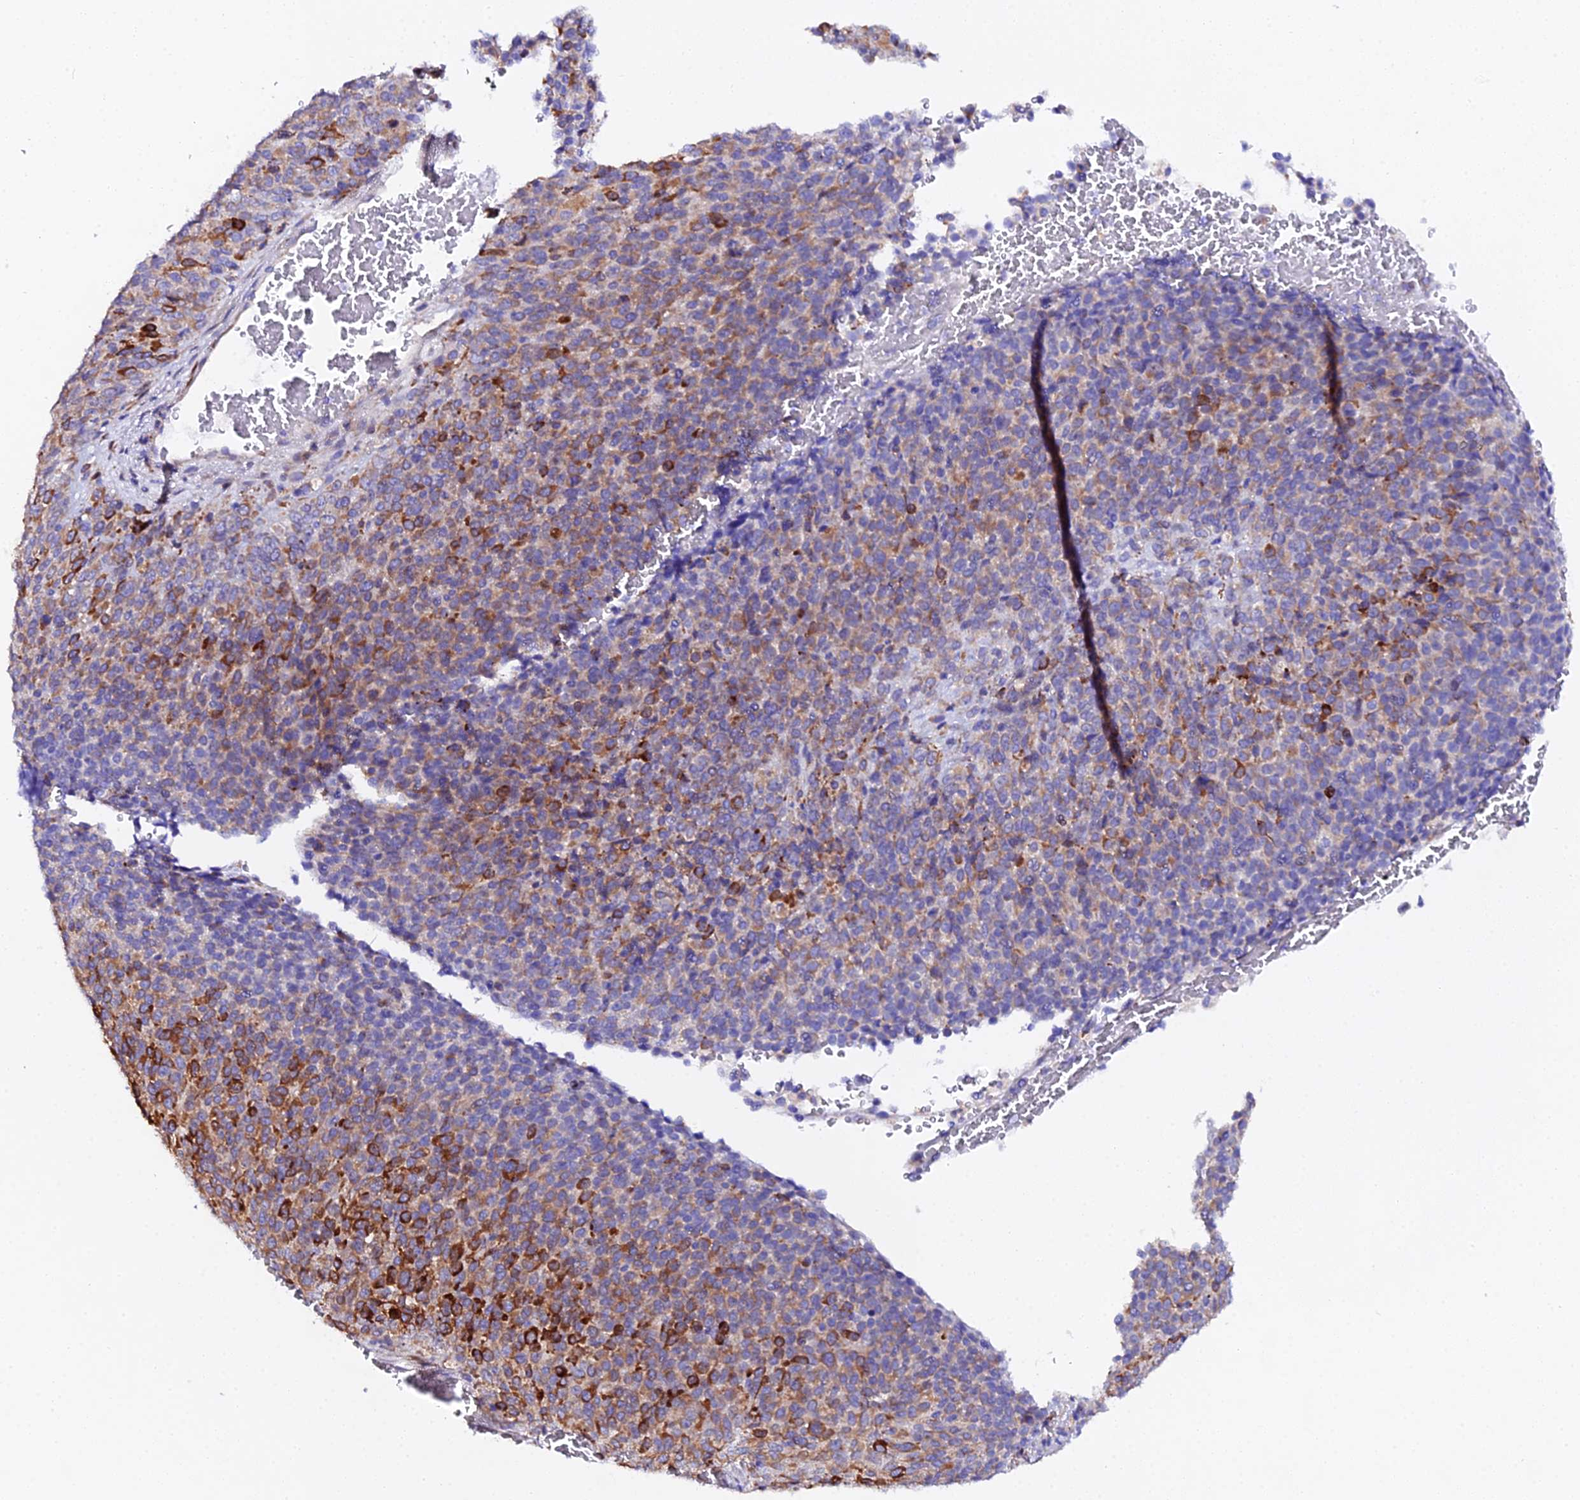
{"staining": {"intensity": "strong", "quantity": "25%-75%", "location": "cytoplasmic/membranous"}, "tissue": "melanoma", "cell_type": "Tumor cells", "image_type": "cancer", "snomed": [{"axis": "morphology", "description": "Malignant melanoma, Metastatic site"}, {"axis": "topography", "description": "Brain"}], "caption": "Melanoma stained with IHC exhibits strong cytoplasmic/membranous expression in about 25%-75% of tumor cells. (DAB (3,3'-diaminobenzidine) IHC, brown staining for protein, blue staining for nuclei).", "gene": "CFAP45", "patient": {"sex": "female", "age": 56}}